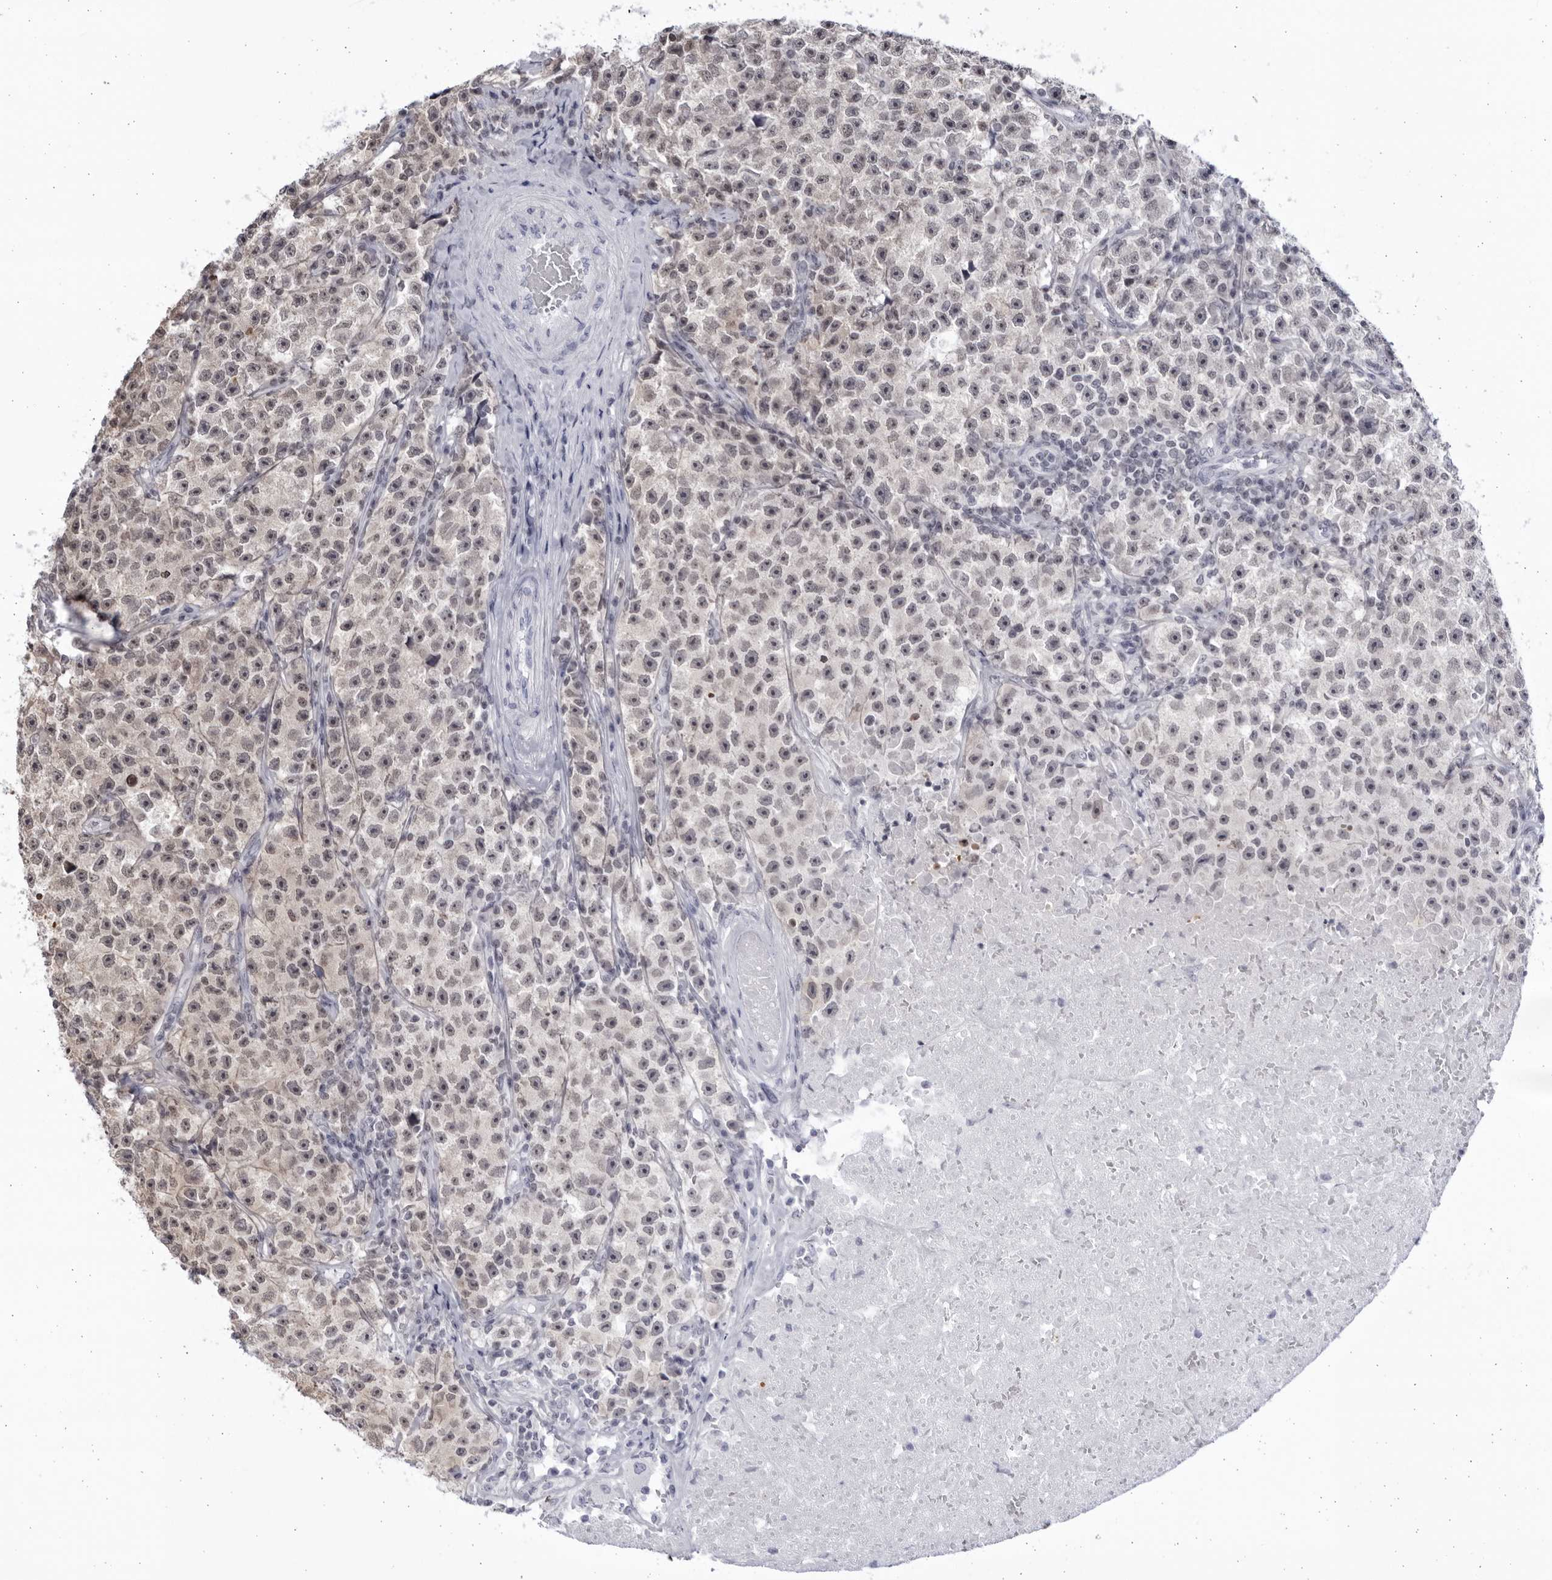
{"staining": {"intensity": "weak", "quantity": "<25%", "location": "cytoplasmic/membranous"}, "tissue": "testis cancer", "cell_type": "Tumor cells", "image_type": "cancer", "snomed": [{"axis": "morphology", "description": "Seminoma, NOS"}, {"axis": "topography", "description": "Testis"}], "caption": "The photomicrograph exhibits no significant expression in tumor cells of seminoma (testis).", "gene": "CCDC181", "patient": {"sex": "male", "age": 22}}